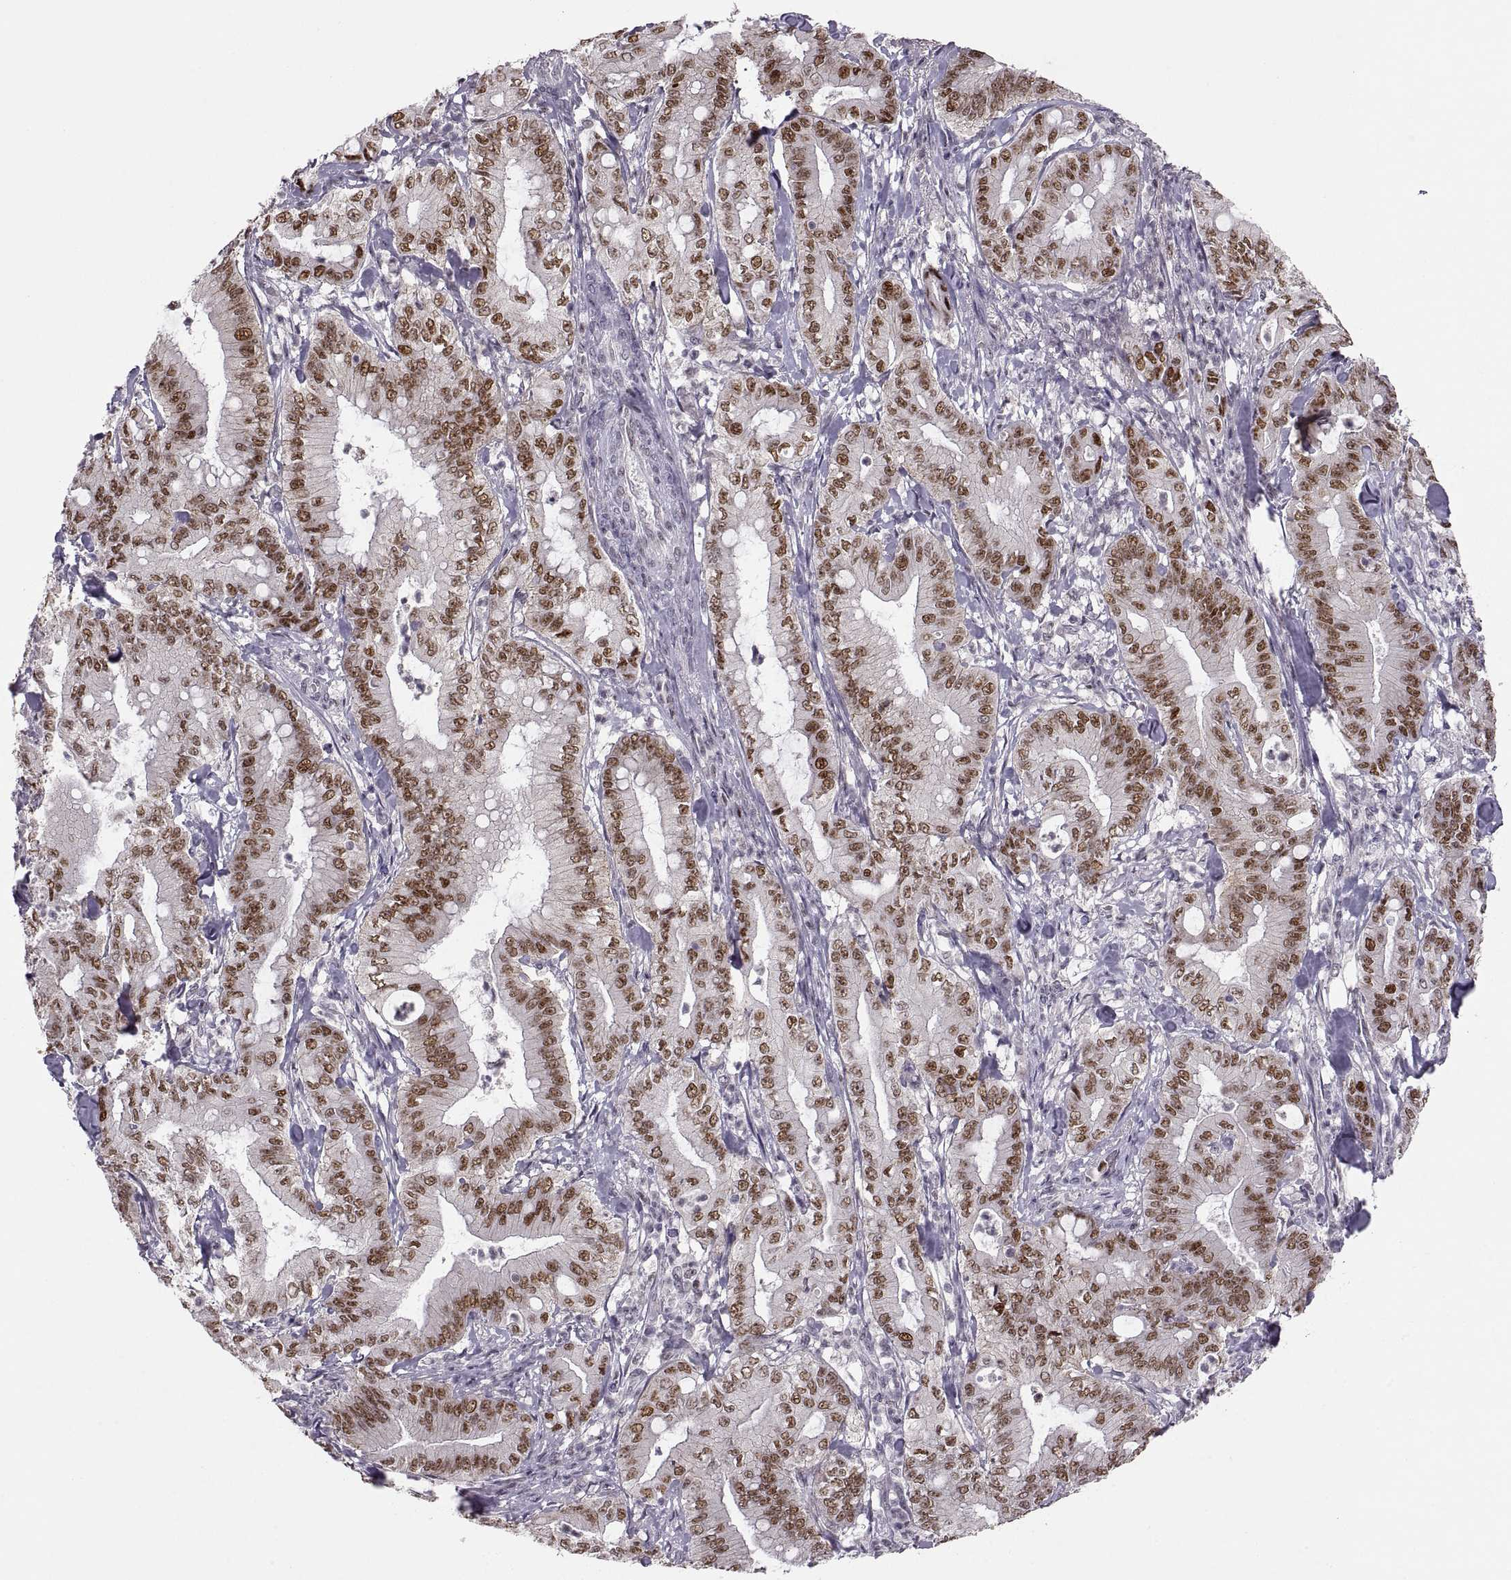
{"staining": {"intensity": "strong", "quantity": ">75%", "location": "nuclear"}, "tissue": "pancreatic cancer", "cell_type": "Tumor cells", "image_type": "cancer", "snomed": [{"axis": "morphology", "description": "Adenocarcinoma, NOS"}, {"axis": "topography", "description": "Pancreas"}], "caption": "This image displays IHC staining of human pancreatic cancer (adenocarcinoma), with high strong nuclear positivity in about >75% of tumor cells.", "gene": "SNAI1", "patient": {"sex": "male", "age": 71}}